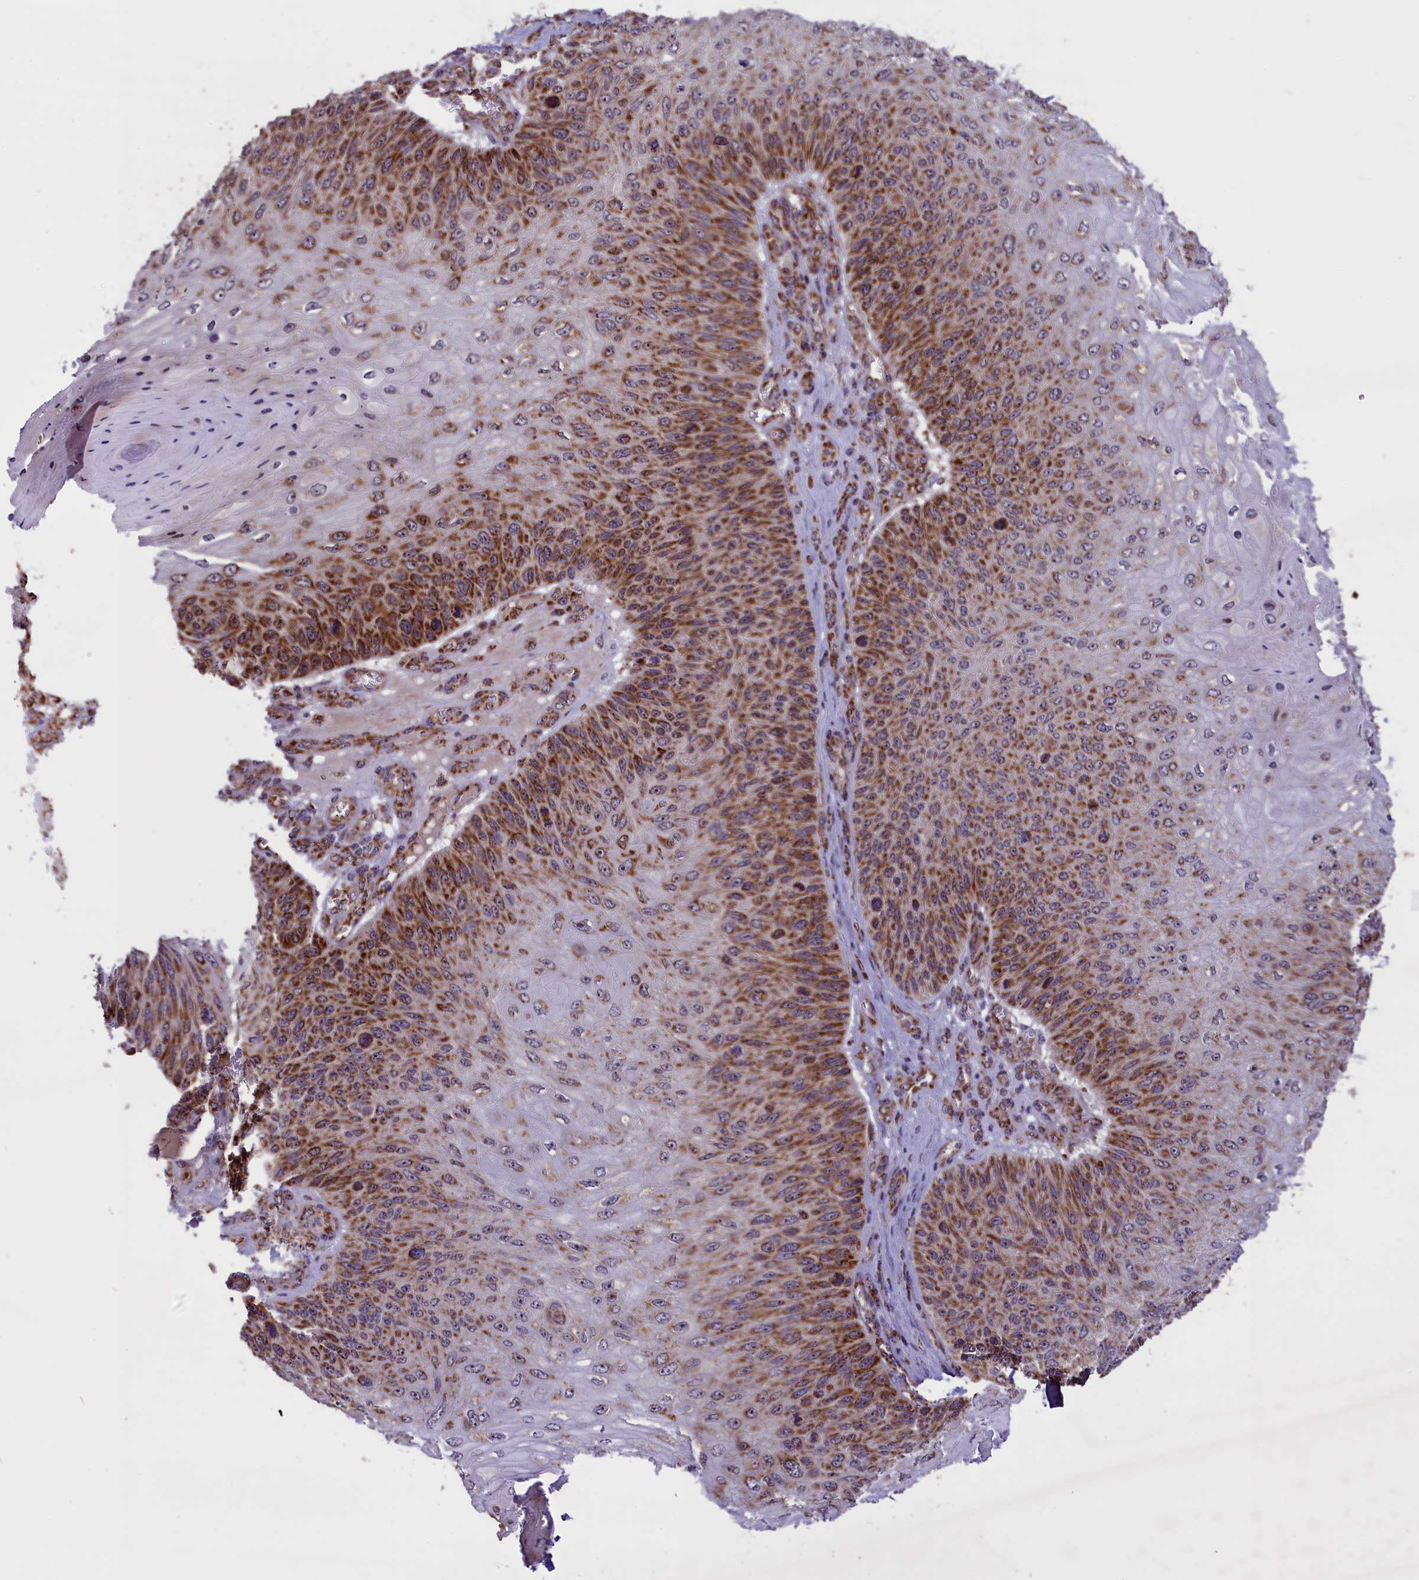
{"staining": {"intensity": "moderate", "quantity": "25%-75%", "location": "cytoplasmic/membranous"}, "tissue": "skin cancer", "cell_type": "Tumor cells", "image_type": "cancer", "snomed": [{"axis": "morphology", "description": "Squamous cell carcinoma, NOS"}, {"axis": "topography", "description": "Skin"}], "caption": "Tumor cells exhibit medium levels of moderate cytoplasmic/membranous positivity in about 25%-75% of cells in human skin cancer.", "gene": "NDUFS5", "patient": {"sex": "female", "age": 88}}